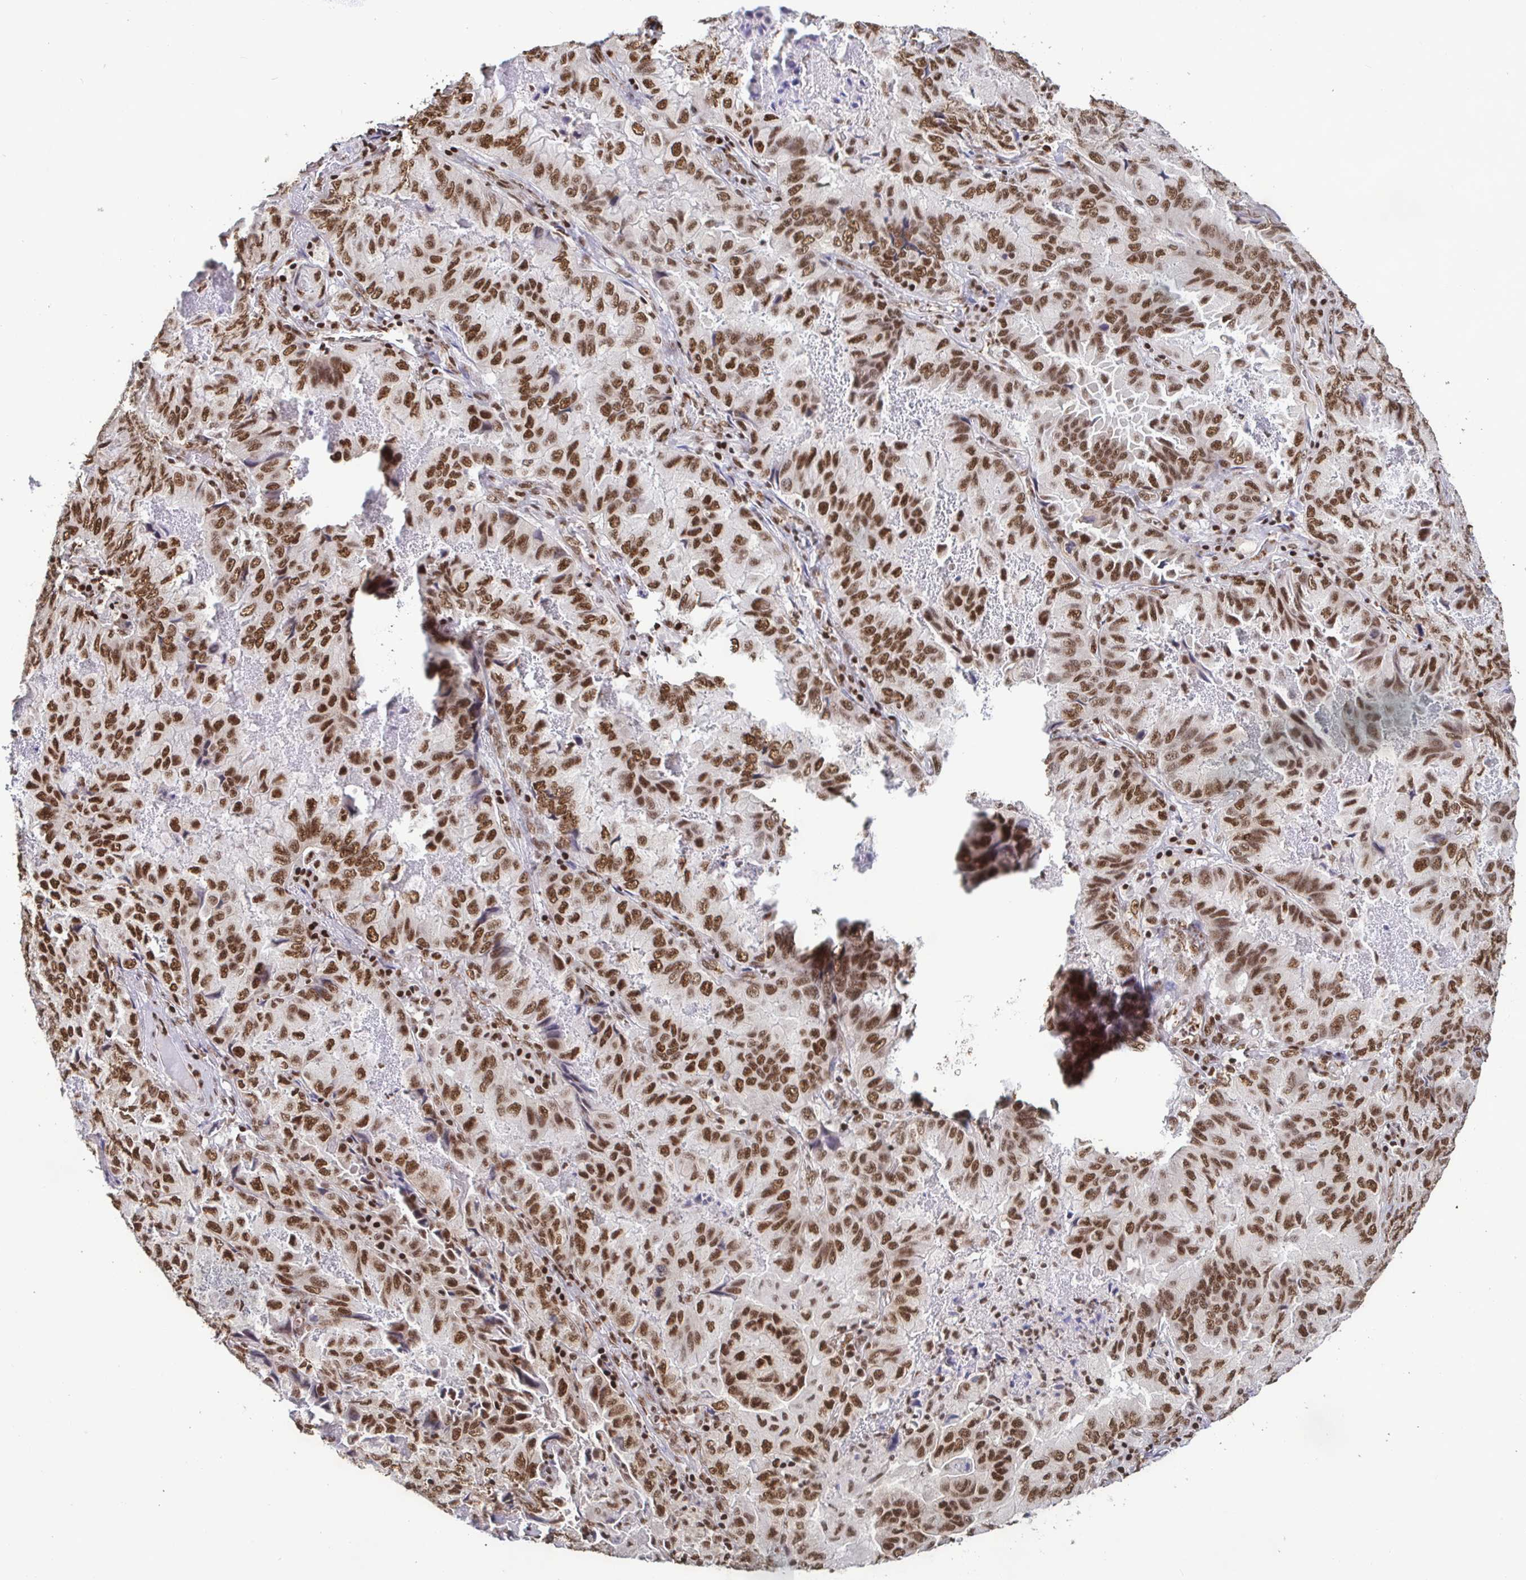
{"staining": {"intensity": "strong", "quantity": ">75%", "location": "nuclear"}, "tissue": "lung cancer", "cell_type": "Tumor cells", "image_type": "cancer", "snomed": [{"axis": "morphology", "description": "Aneuploidy"}, {"axis": "morphology", "description": "Adenocarcinoma, NOS"}, {"axis": "morphology", "description": "Adenocarcinoma, metastatic, NOS"}, {"axis": "topography", "description": "Lymph node"}, {"axis": "topography", "description": "Lung"}], "caption": "A histopathology image of human lung cancer (adenocarcinoma) stained for a protein displays strong nuclear brown staining in tumor cells. Using DAB (brown) and hematoxylin (blue) stains, captured at high magnification using brightfield microscopy.", "gene": "SP3", "patient": {"sex": "female", "age": 48}}